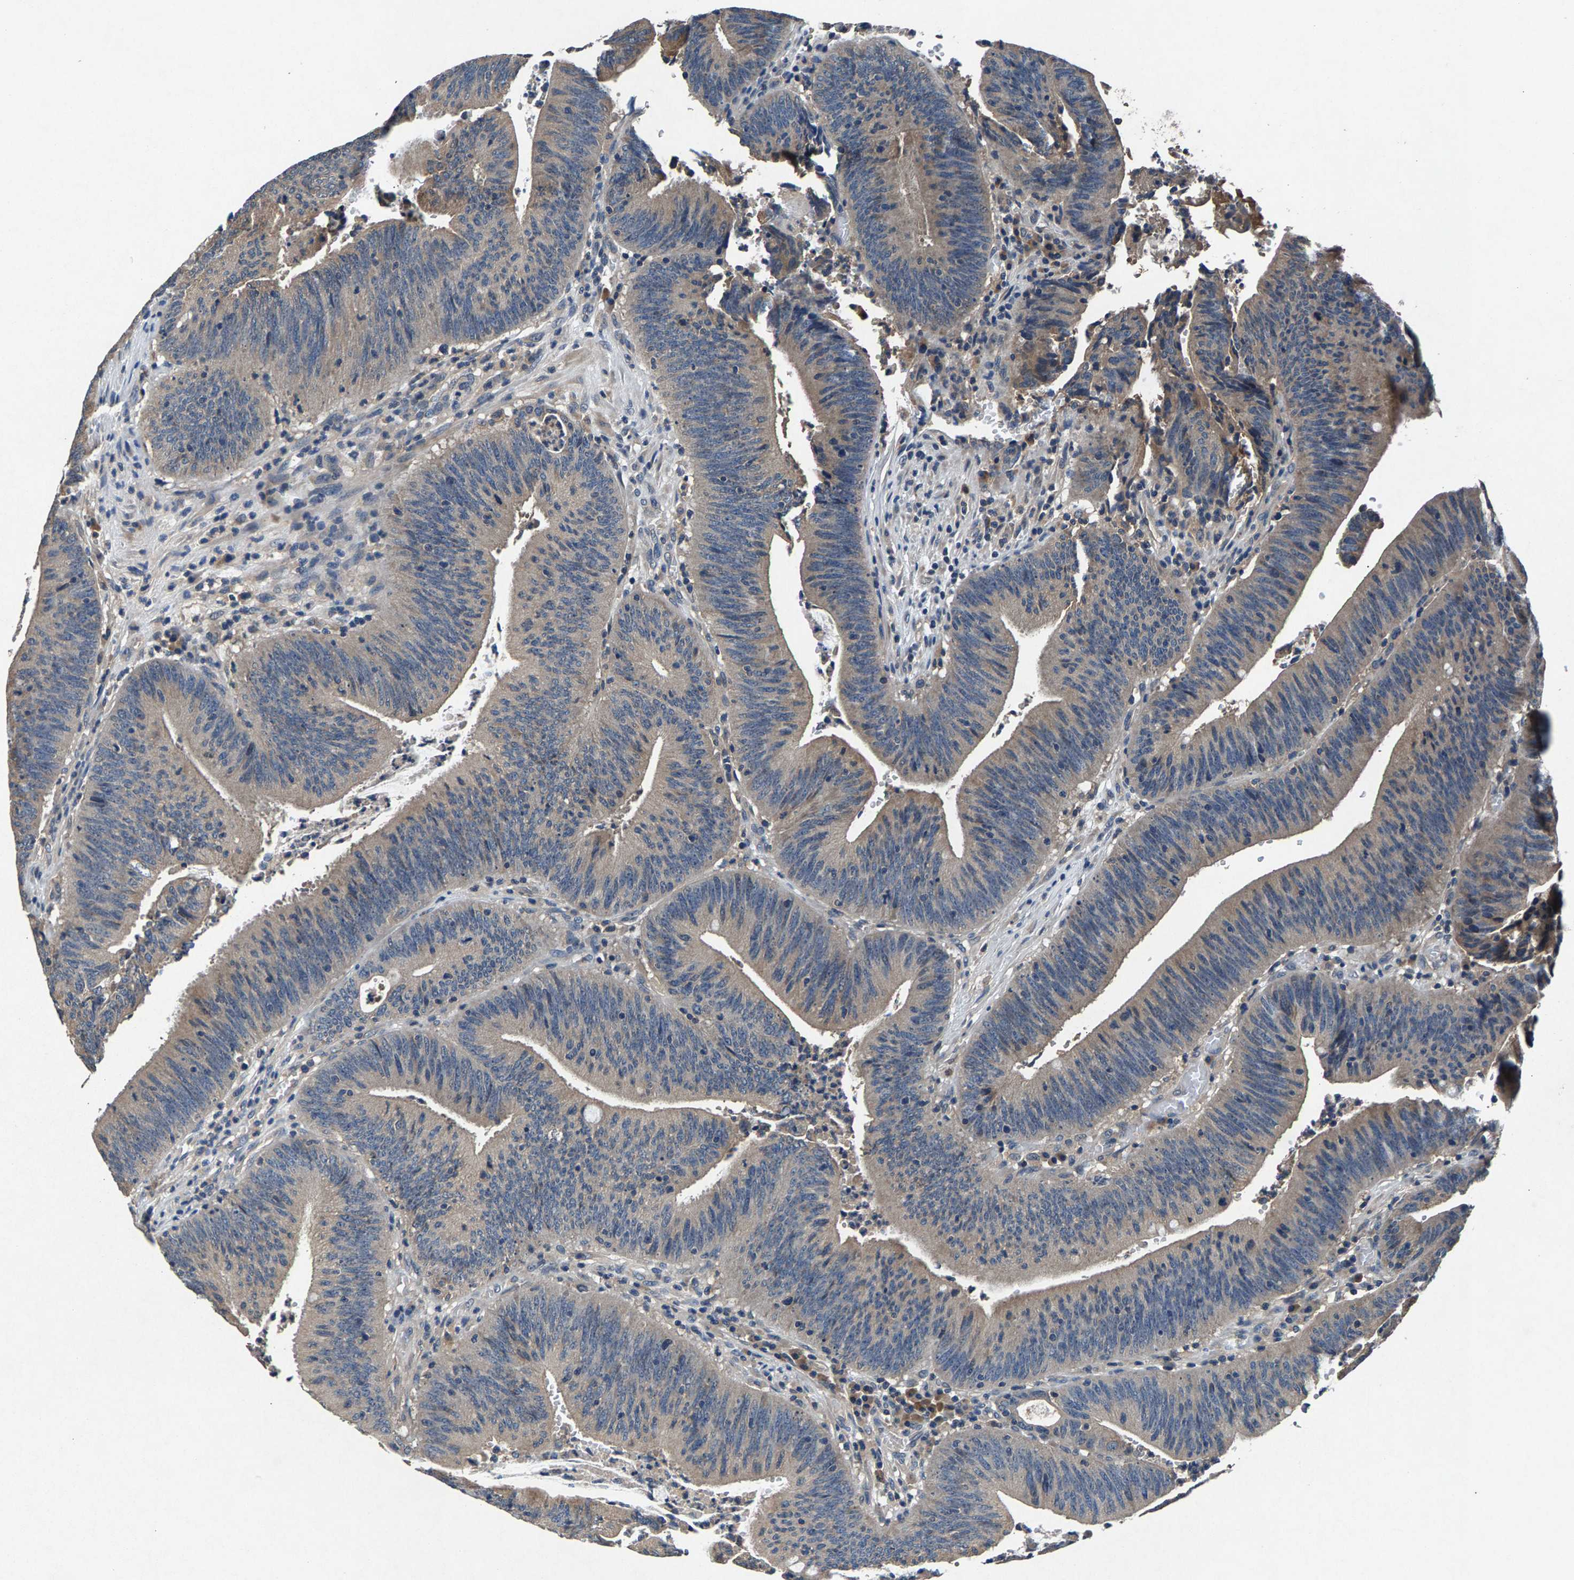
{"staining": {"intensity": "negative", "quantity": "none", "location": "none"}, "tissue": "colorectal cancer", "cell_type": "Tumor cells", "image_type": "cancer", "snomed": [{"axis": "morphology", "description": "Normal tissue, NOS"}, {"axis": "morphology", "description": "Adenocarcinoma, NOS"}, {"axis": "topography", "description": "Rectum"}], "caption": "Histopathology image shows no significant protein staining in tumor cells of adenocarcinoma (colorectal).", "gene": "PRXL2C", "patient": {"sex": "female", "age": 66}}